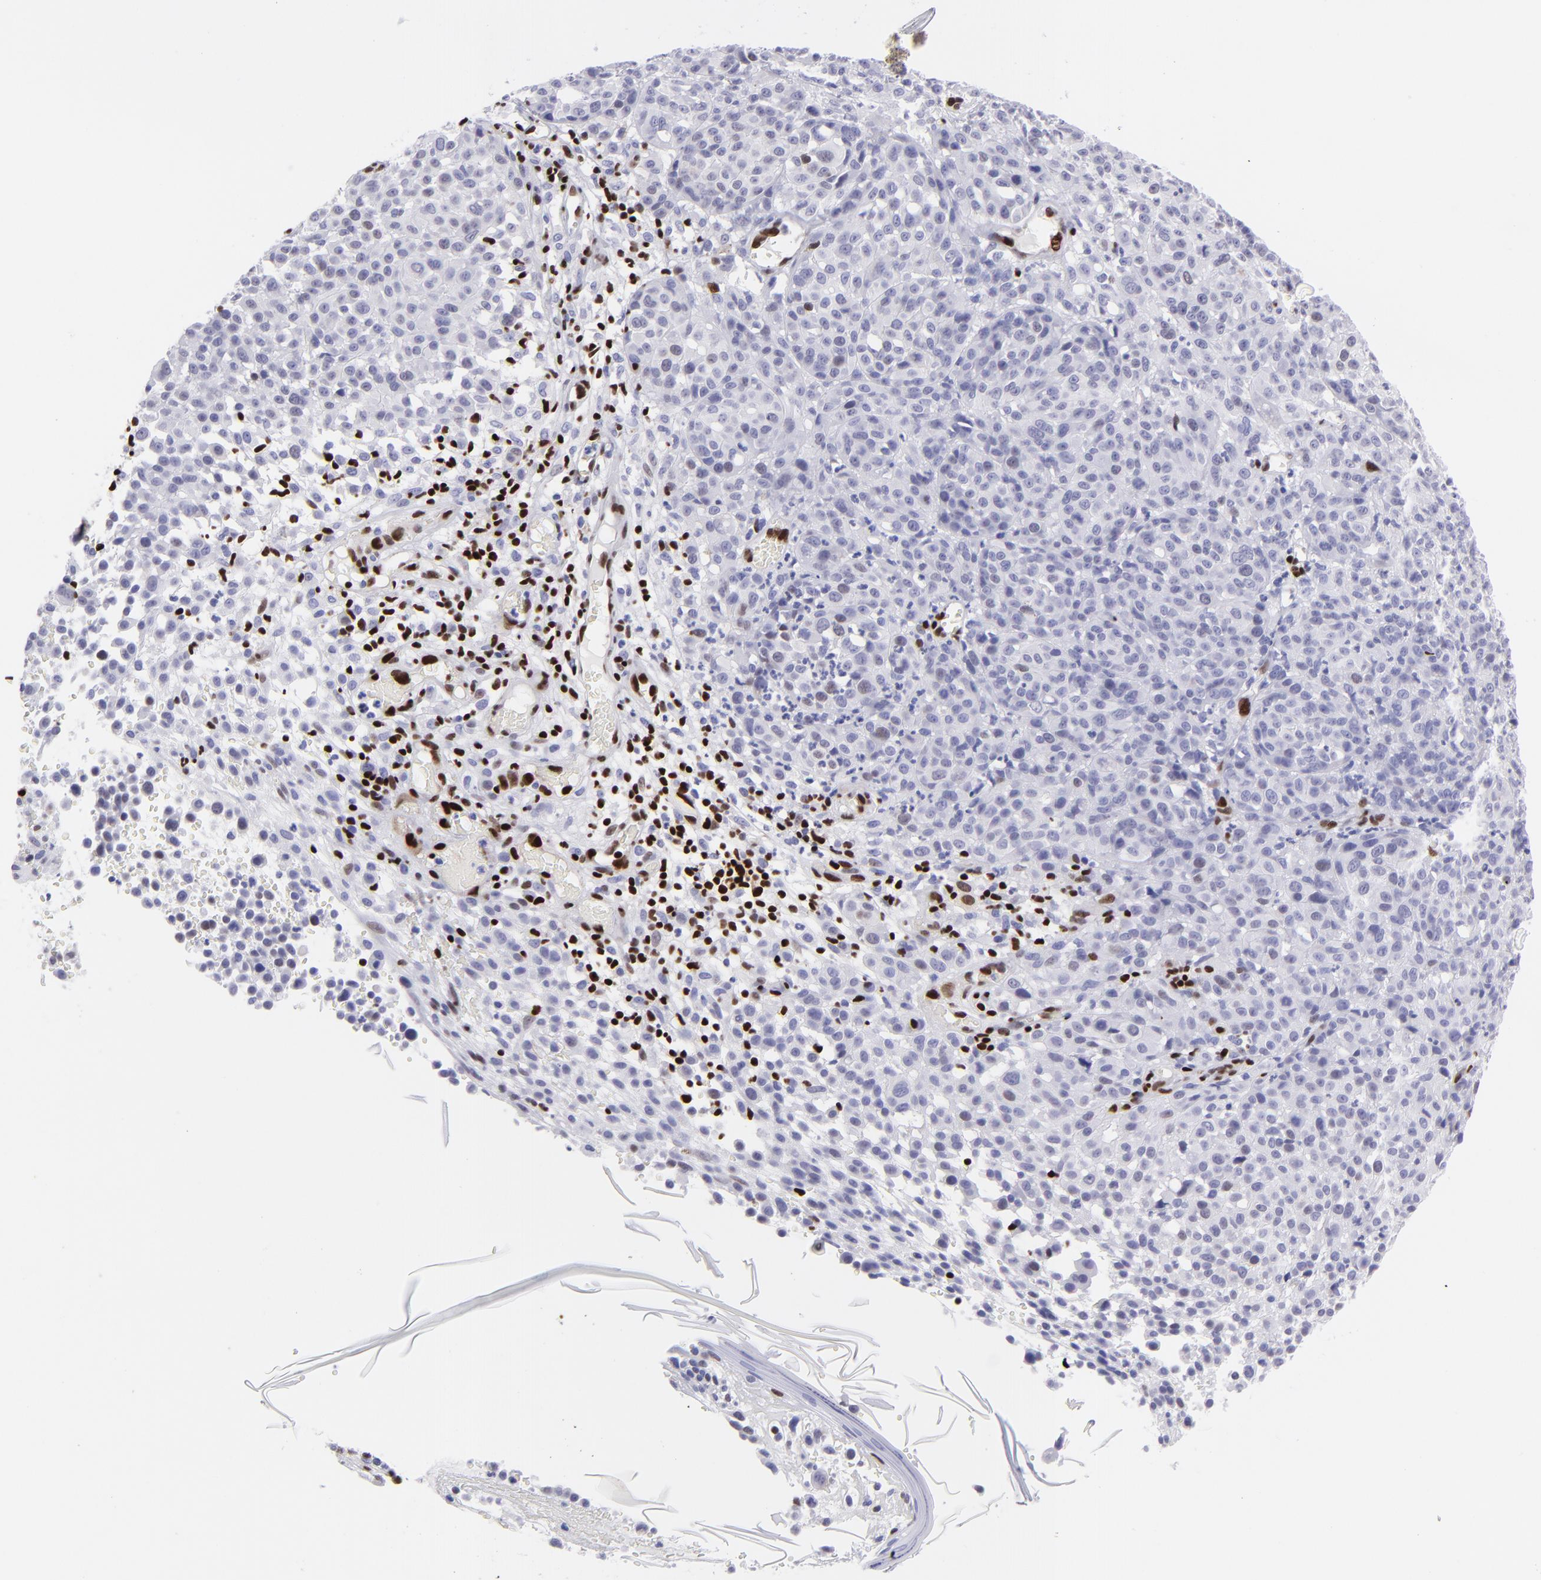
{"staining": {"intensity": "weak", "quantity": "<25%", "location": "nuclear"}, "tissue": "melanoma", "cell_type": "Tumor cells", "image_type": "cancer", "snomed": [{"axis": "morphology", "description": "Malignant melanoma, NOS"}, {"axis": "topography", "description": "Skin"}], "caption": "This is an immunohistochemistry (IHC) image of human malignant melanoma. There is no expression in tumor cells.", "gene": "ETS1", "patient": {"sex": "female", "age": 49}}